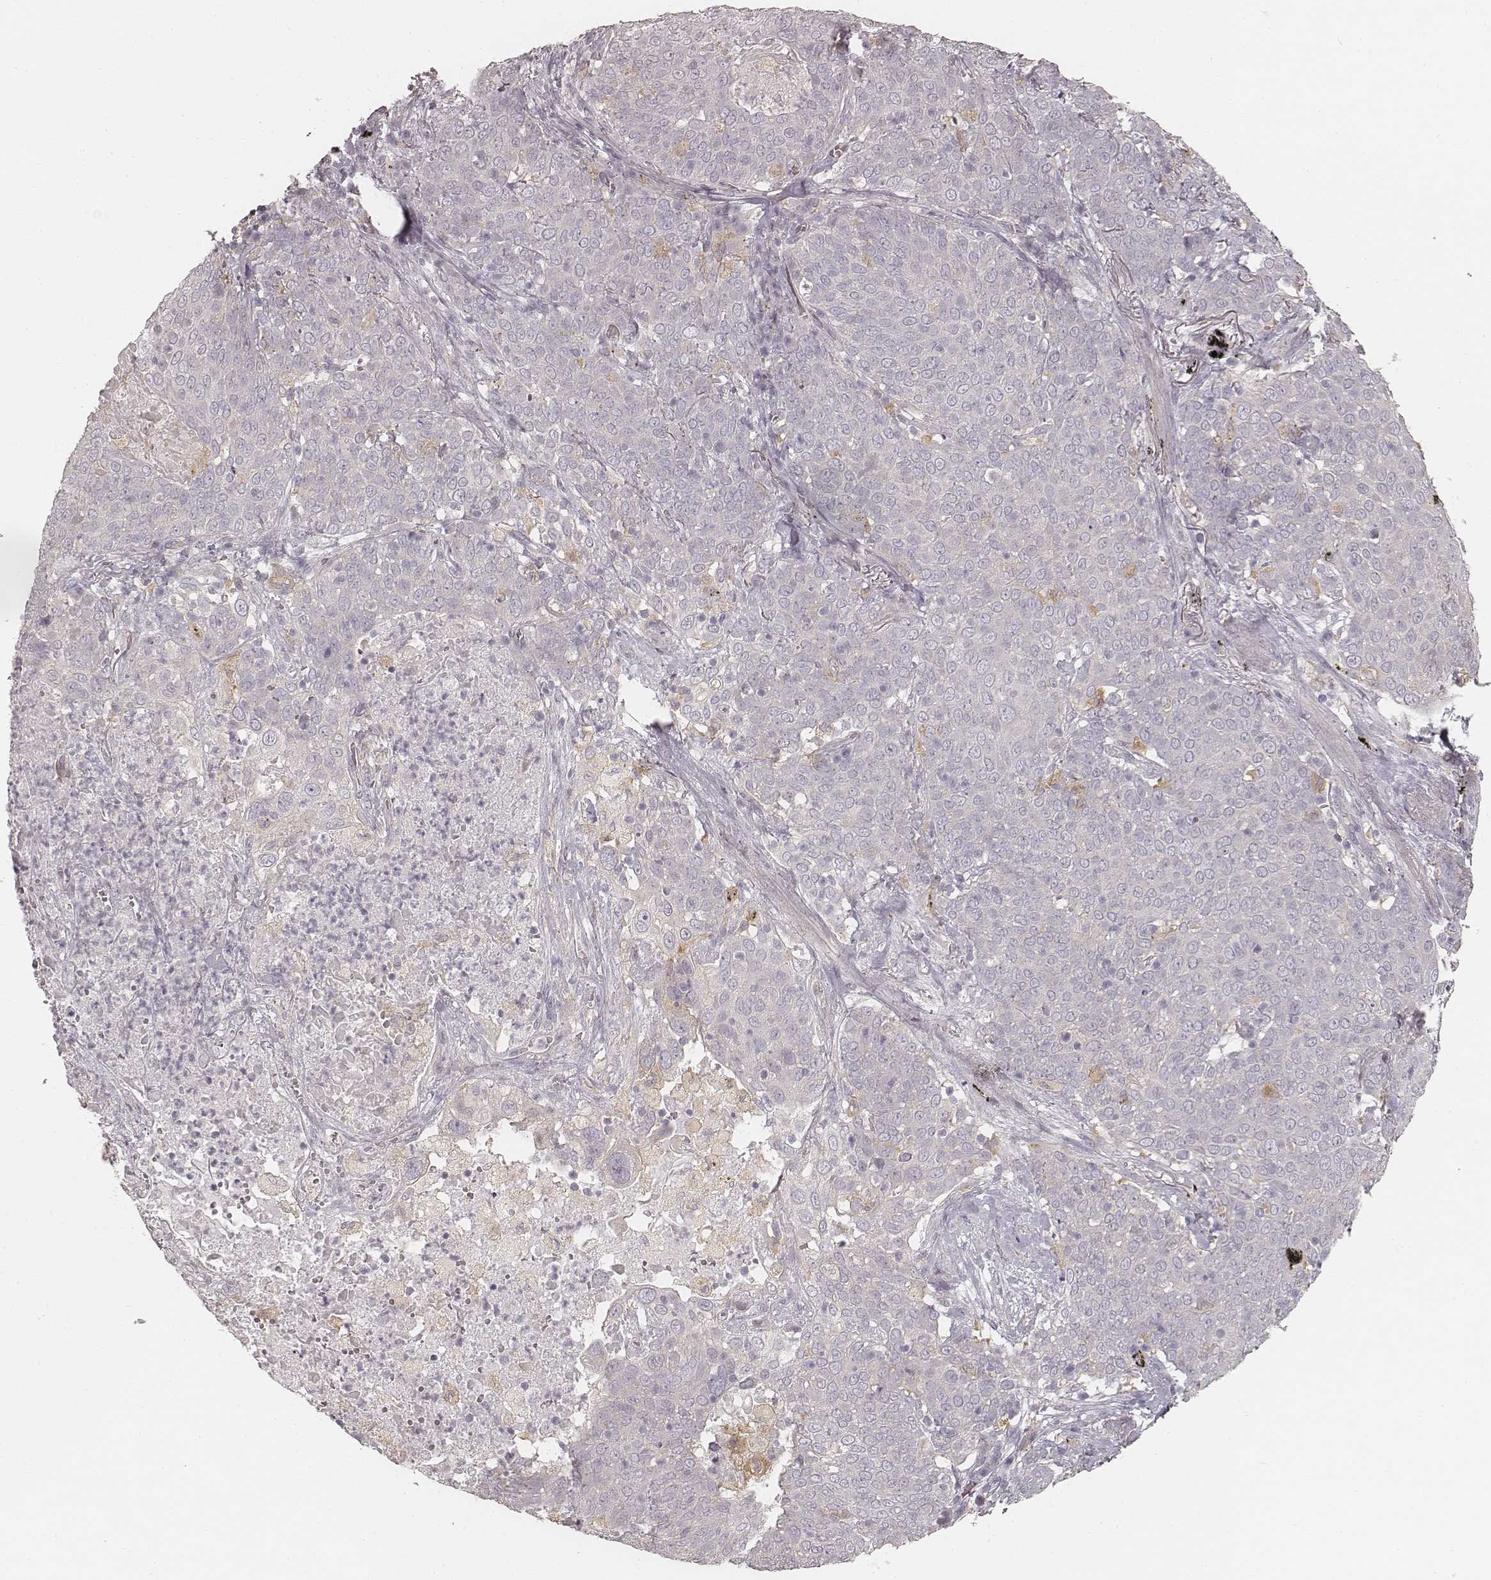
{"staining": {"intensity": "negative", "quantity": "none", "location": "none"}, "tissue": "lung cancer", "cell_type": "Tumor cells", "image_type": "cancer", "snomed": [{"axis": "morphology", "description": "Squamous cell carcinoma, NOS"}, {"axis": "topography", "description": "Lung"}], "caption": "Immunohistochemical staining of human lung cancer (squamous cell carcinoma) exhibits no significant staining in tumor cells.", "gene": "FMNL2", "patient": {"sex": "male", "age": 82}}